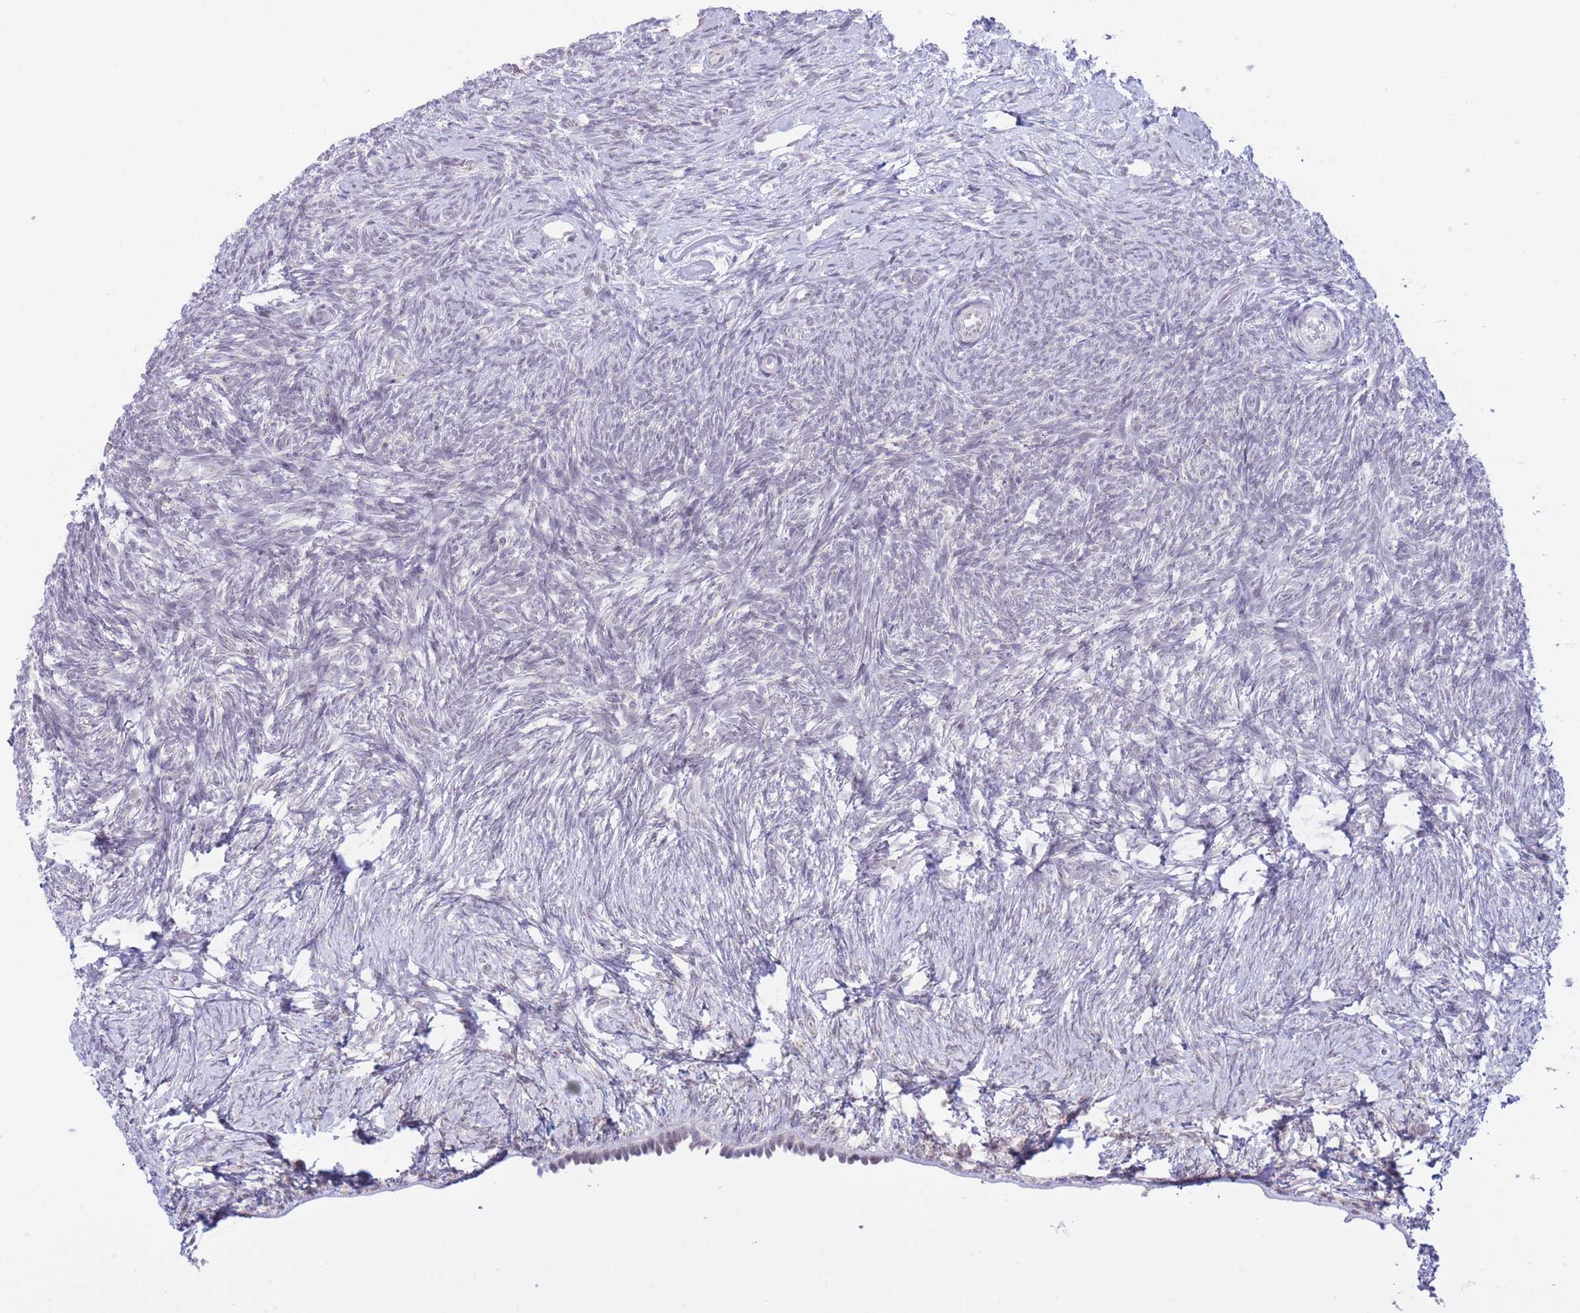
{"staining": {"intensity": "negative", "quantity": "none", "location": "none"}, "tissue": "ovary", "cell_type": "Ovarian stroma cells", "image_type": "normal", "snomed": [{"axis": "morphology", "description": "Normal tissue, NOS"}, {"axis": "topography", "description": "Ovary"}], "caption": "The micrograph exhibits no staining of ovarian stroma cells in benign ovary.", "gene": "INO80C", "patient": {"sex": "female", "age": 39}}